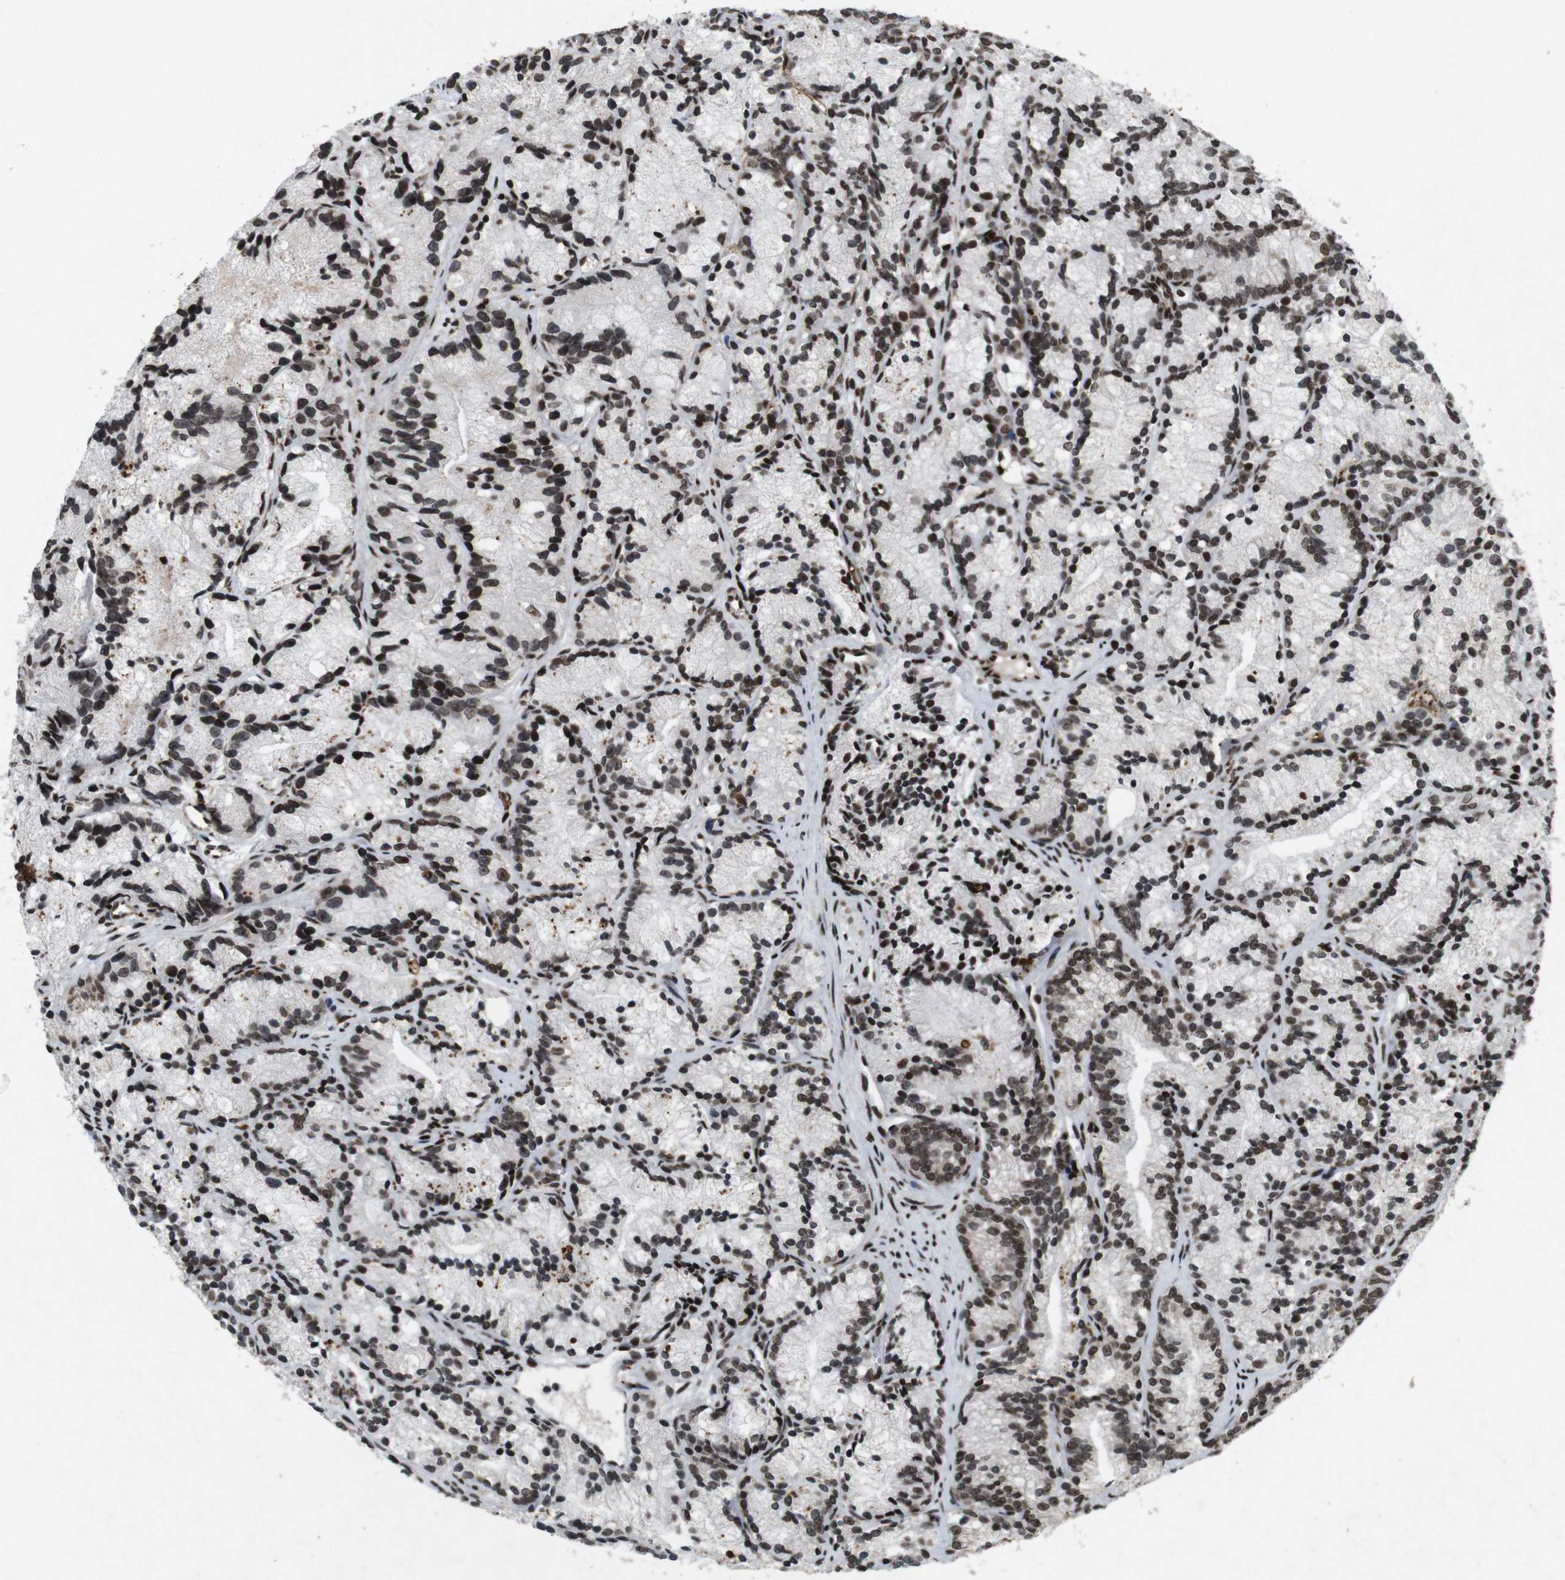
{"staining": {"intensity": "strong", "quantity": ">75%", "location": "nuclear"}, "tissue": "prostate cancer", "cell_type": "Tumor cells", "image_type": "cancer", "snomed": [{"axis": "morphology", "description": "Adenocarcinoma, Low grade"}, {"axis": "topography", "description": "Prostate"}], "caption": "Protein staining of prostate cancer (adenocarcinoma (low-grade)) tissue reveals strong nuclear expression in about >75% of tumor cells.", "gene": "MAGEH1", "patient": {"sex": "male", "age": 89}}